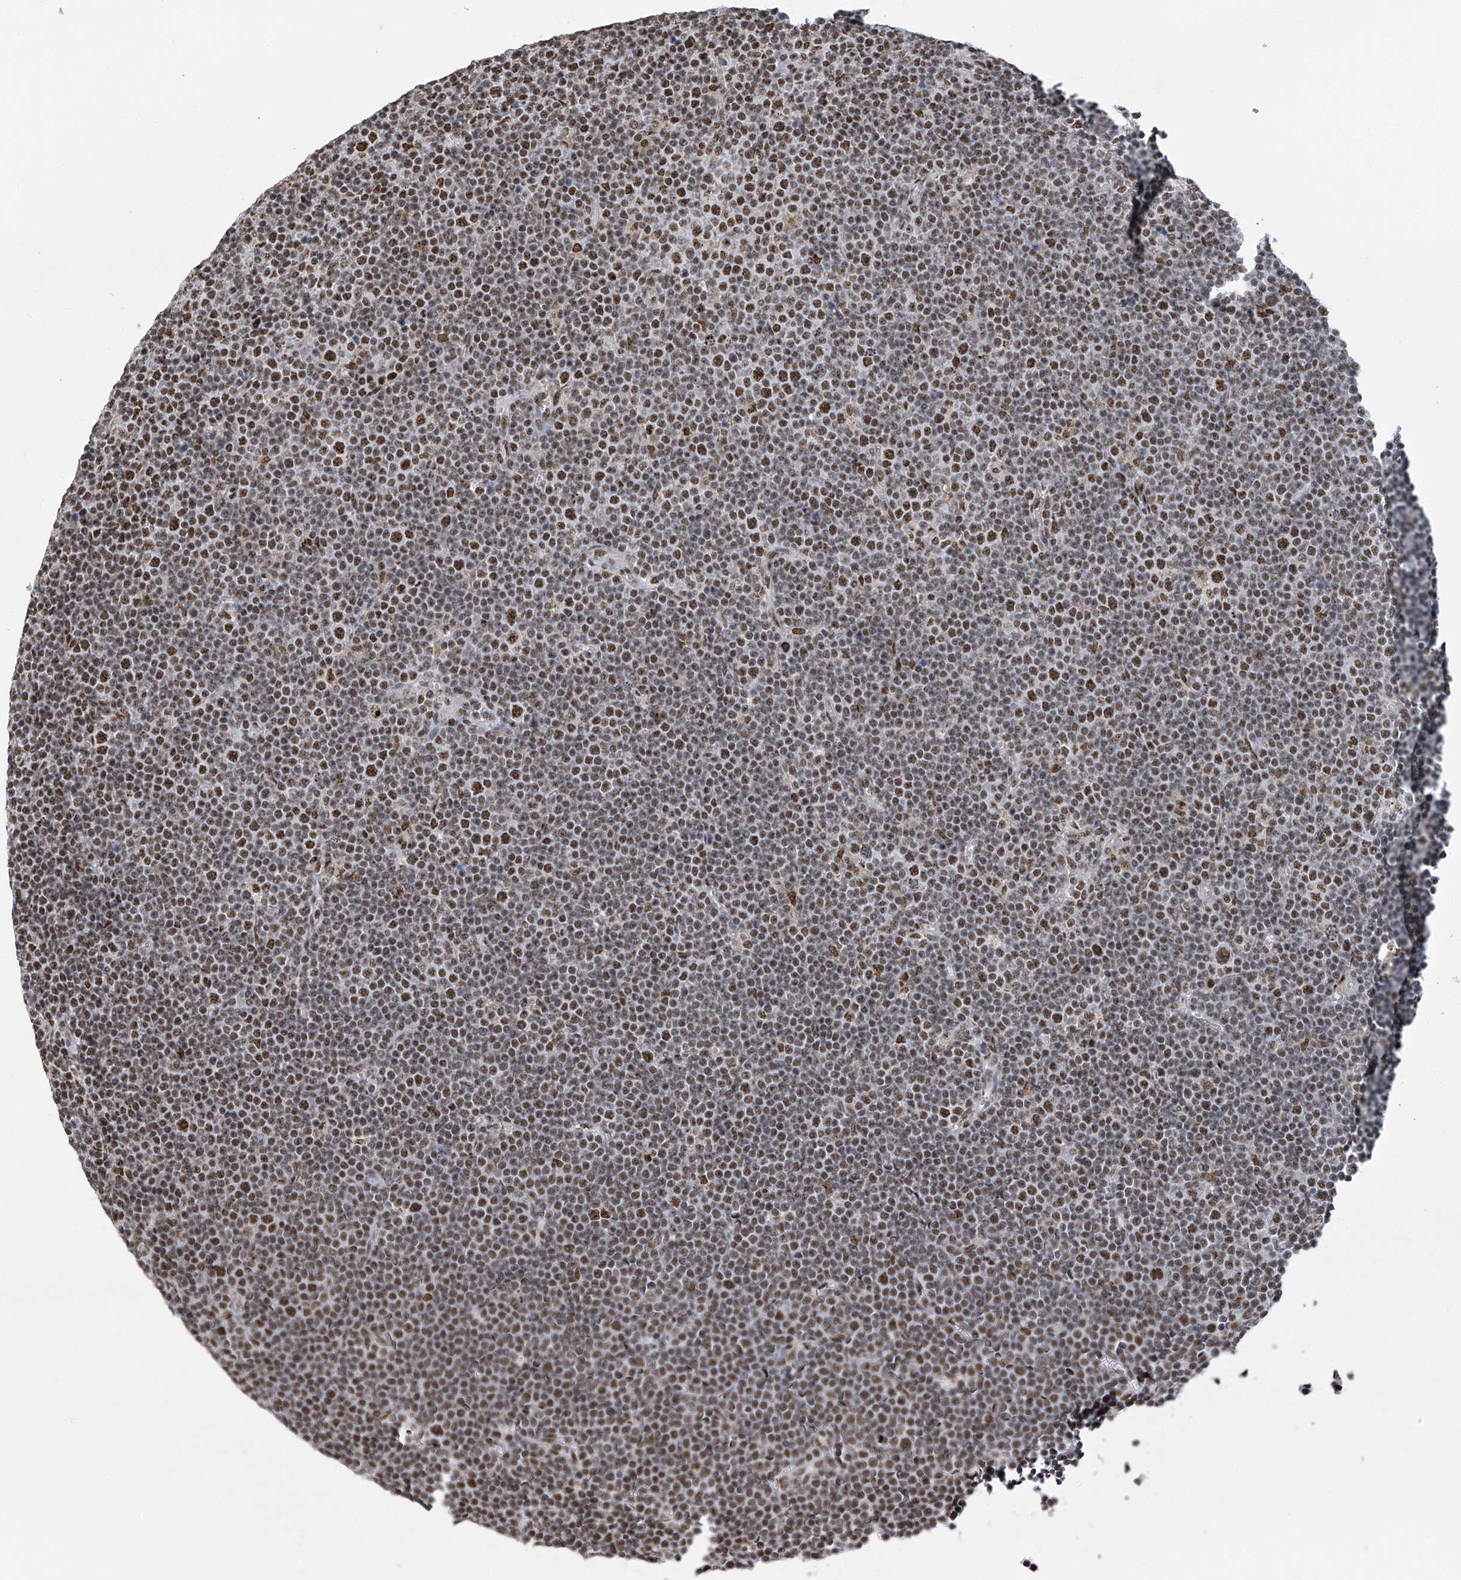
{"staining": {"intensity": "moderate", "quantity": ">75%", "location": "nuclear"}, "tissue": "lymphoma", "cell_type": "Tumor cells", "image_type": "cancer", "snomed": [{"axis": "morphology", "description": "Malignant lymphoma, non-Hodgkin's type, Low grade"}, {"axis": "topography", "description": "Lymph node"}], "caption": "Tumor cells show moderate nuclear positivity in approximately >75% of cells in lymphoma.", "gene": "APLF", "patient": {"sex": "female", "age": 67}}